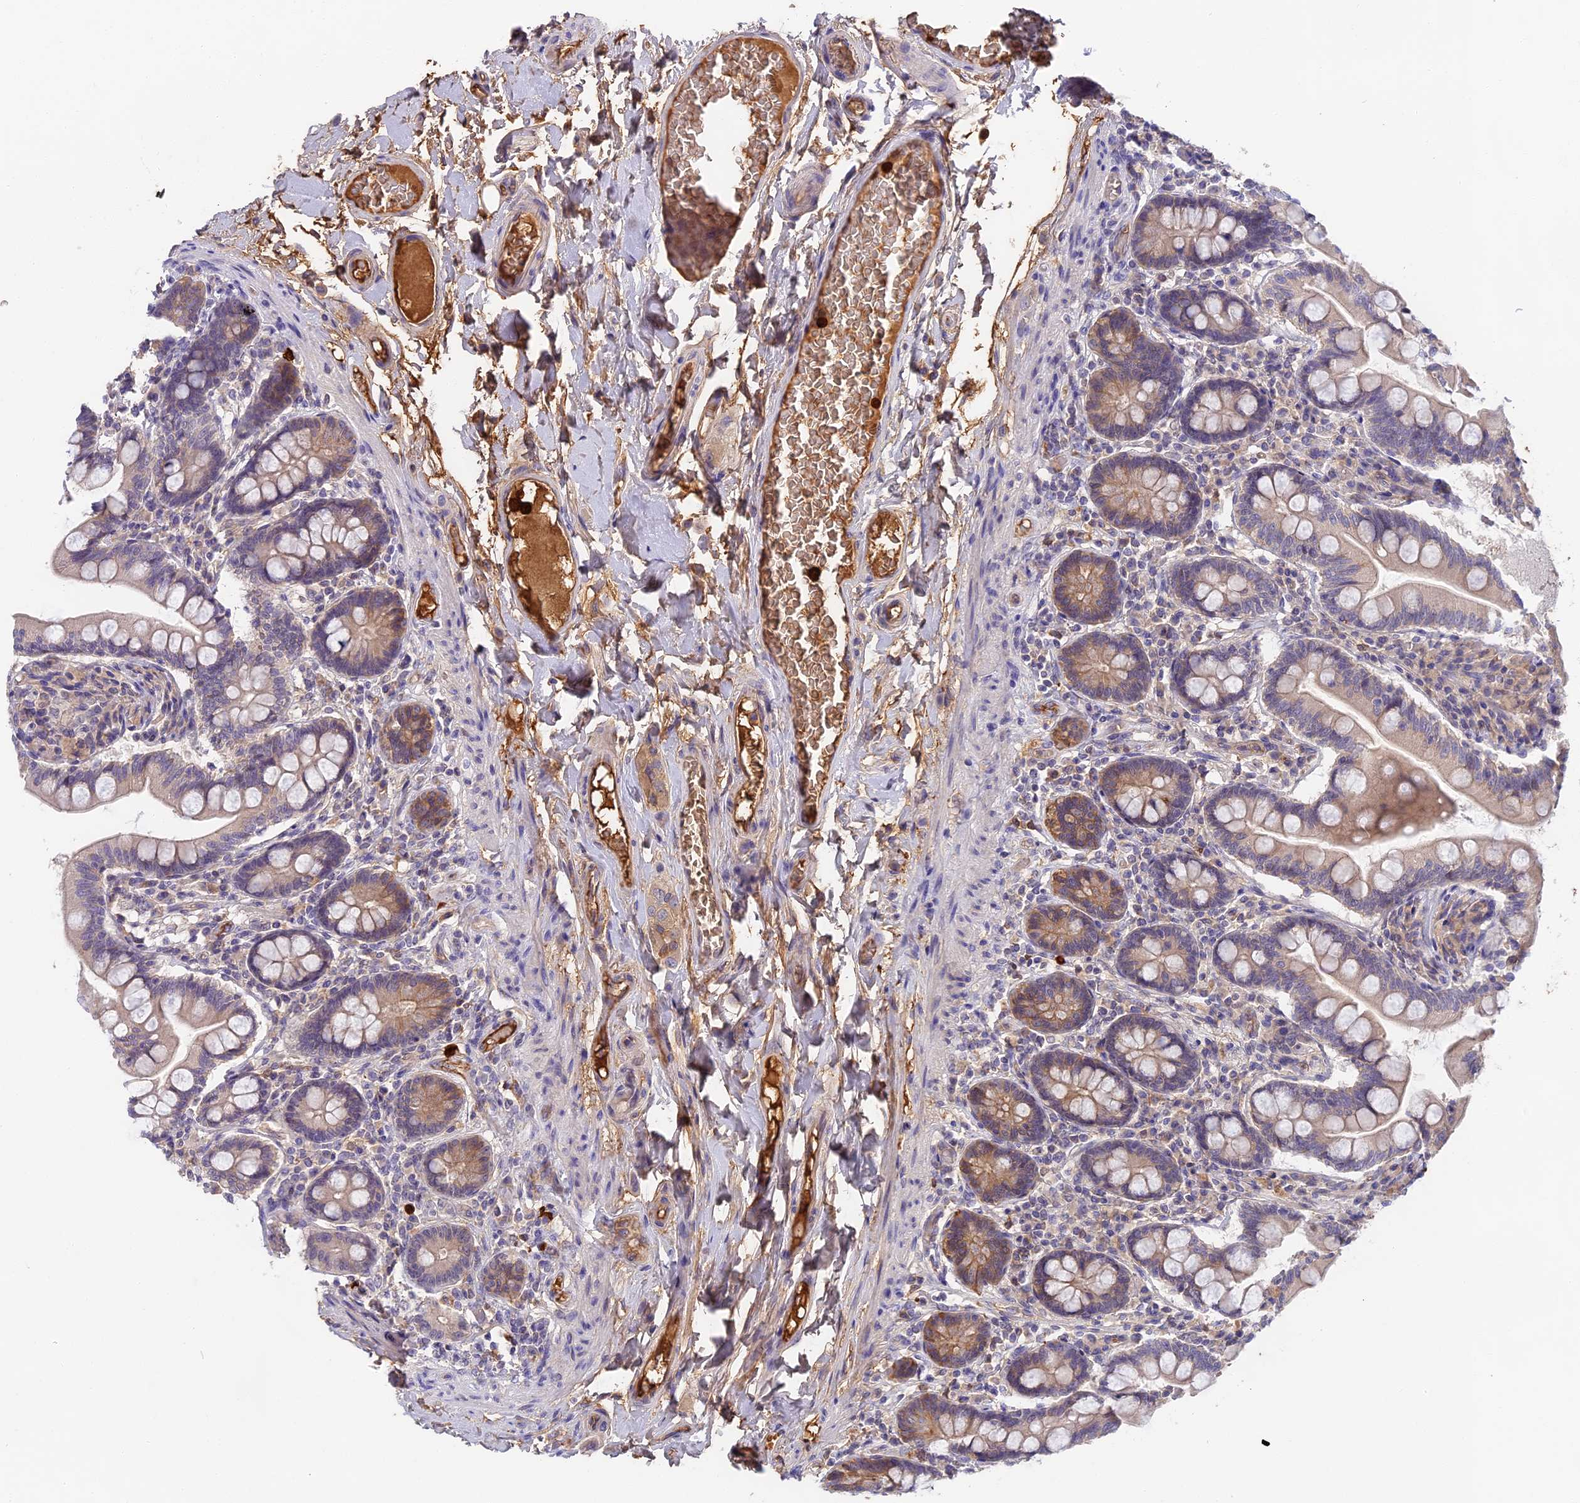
{"staining": {"intensity": "moderate", "quantity": "25%-75%", "location": "cytoplasmic/membranous"}, "tissue": "small intestine", "cell_type": "Glandular cells", "image_type": "normal", "snomed": [{"axis": "morphology", "description": "Normal tissue, NOS"}, {"axis": "topography", "description": "Small intestine"}], "caption": "Protein staining of normal small intestine demonstrates moderate cytoplasmic/membranous staining in about 25%-75% of glandular cells.", "gene": "ADGRD1", "patient": {"sex": "female", "age": 64}}